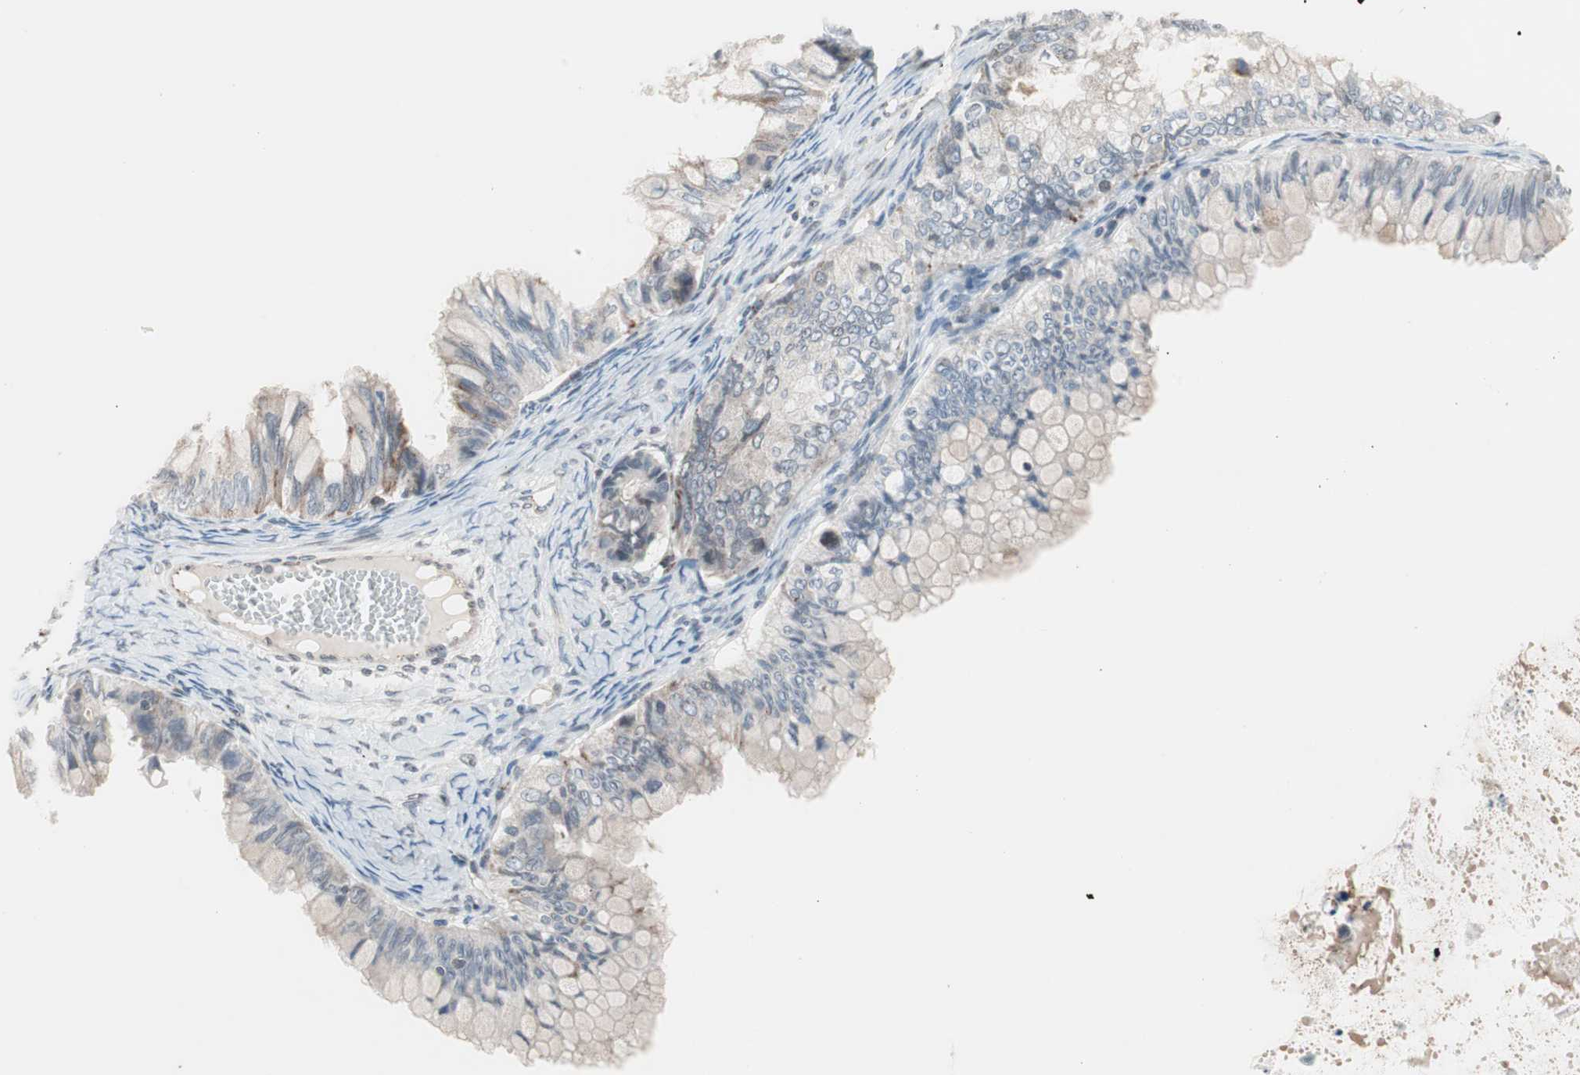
{"staining": {"intensity": "weak", "quantity": ">75%", "location": "cytoplasmic/membranous"}, "tissue": "ovarian cancer", "cell_type": "Tumor cells", "image_type": "cancer", "snomed": [{"axis": "morphology", "description": "Cystadenocarcinoma, mucinous, NOS"}, {"axis": "topography", "description": "Ovary"}], "caption": "There is low levels of weak cytoplasmic/membranous staining in tumor cells of ovarian cancer, as demonstrated by immunohistochemical staining (brown color).", "gene": "ARNT2", "patient": {"sex": "female", "age": 80}}